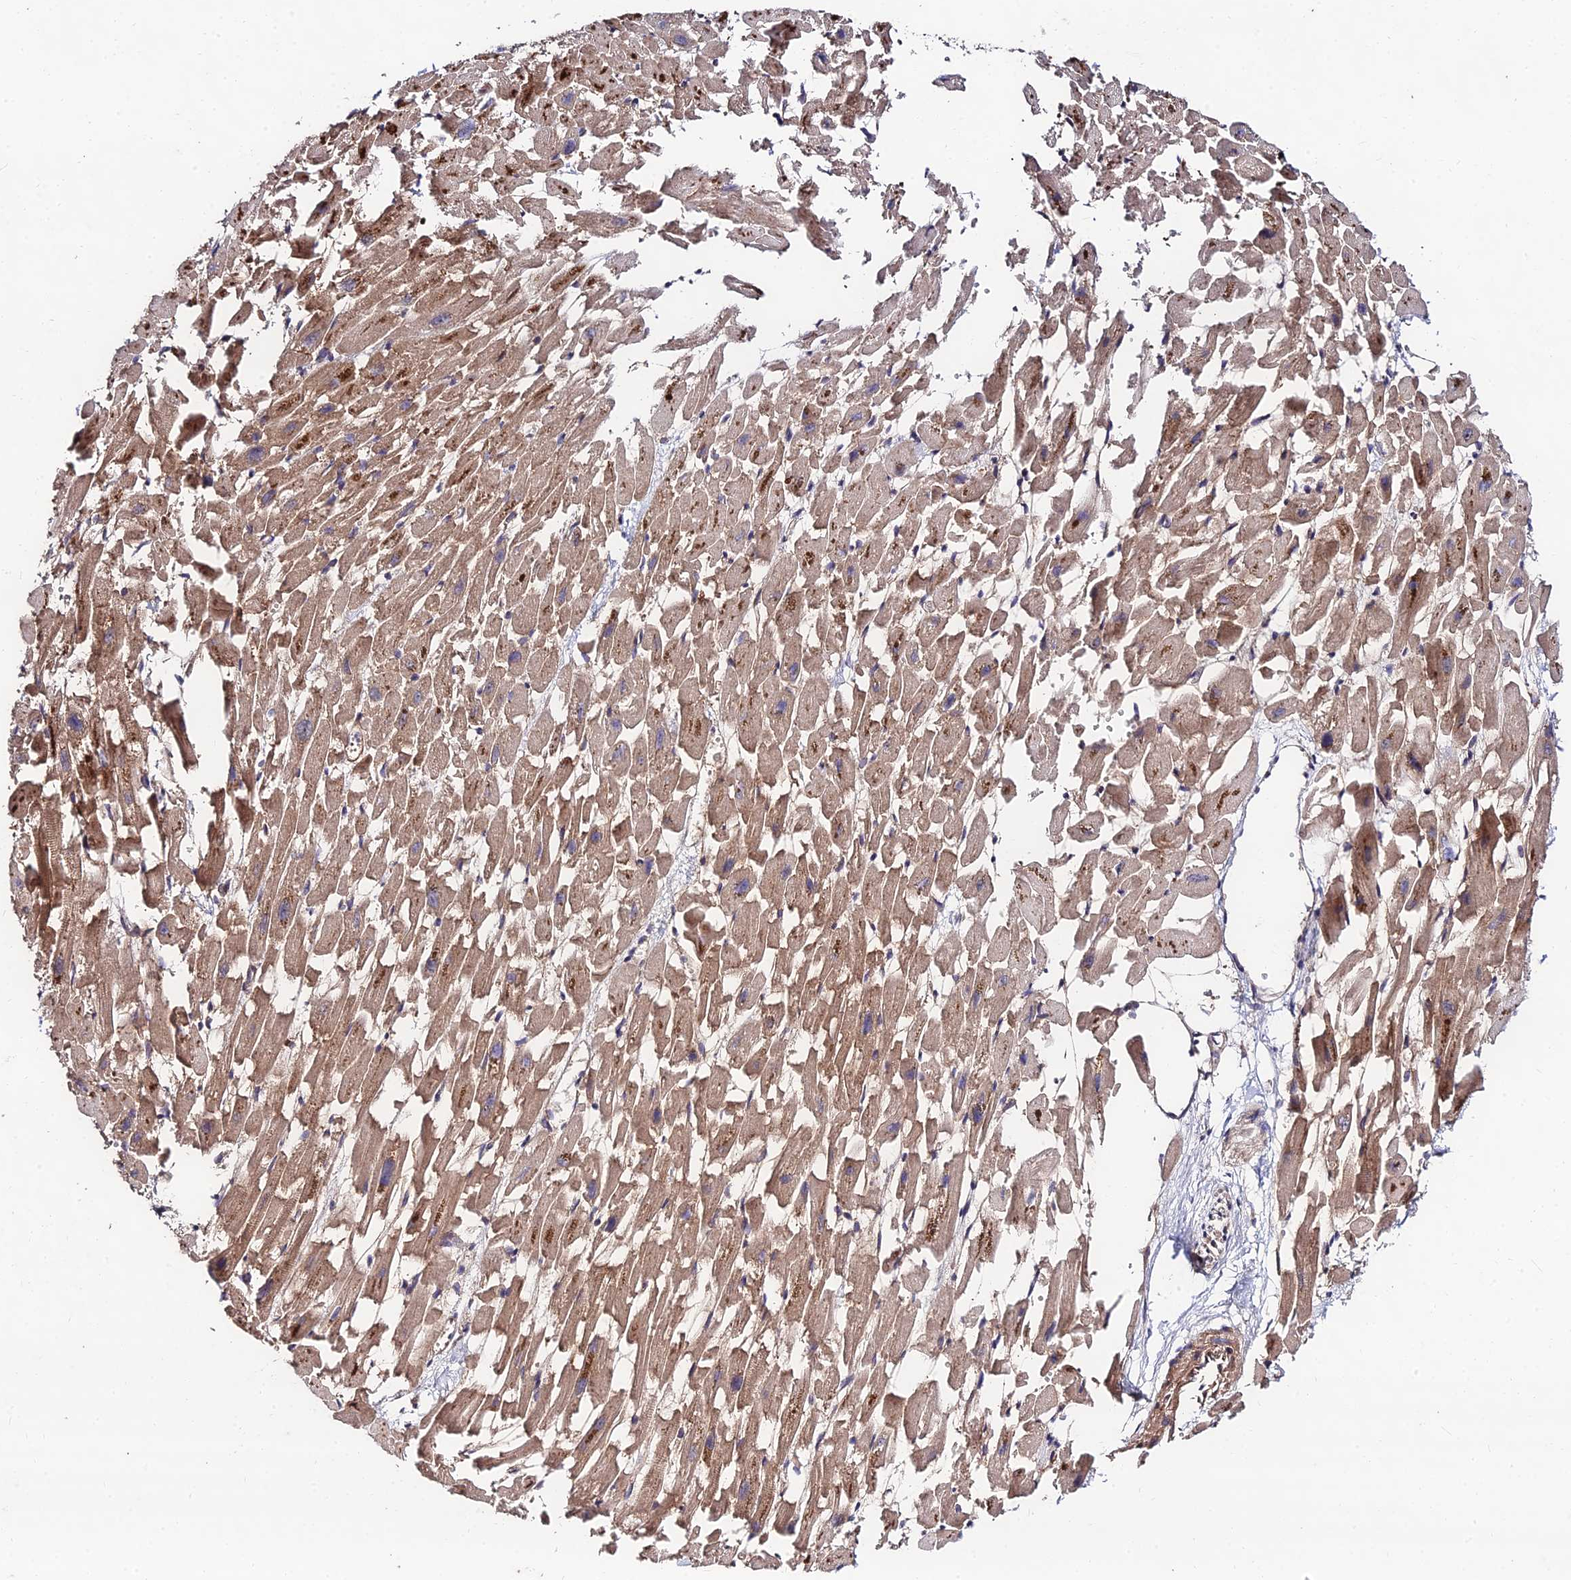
{"staining": {"intensity": "moderate", "quantity": "25%-75%", "location": "cytoplasmic/membranous"}, "tissue": "heart muscle", "cell_type": "Cardiomyocytes", "image_type": "normal", "snomed": [{"axis": "morphology", "description": "Normal tissue, NOS"}, {"axis": "topography", "description": "Heart"}], "caption": "A medium amount of moderate cytoplasmic/membranous staining is present in approximately 25%-75% of cardiomyocytes in unremarkable heart muscle.", "gene": "MKKS", "patient": {"sex": "female", "age": 64}}